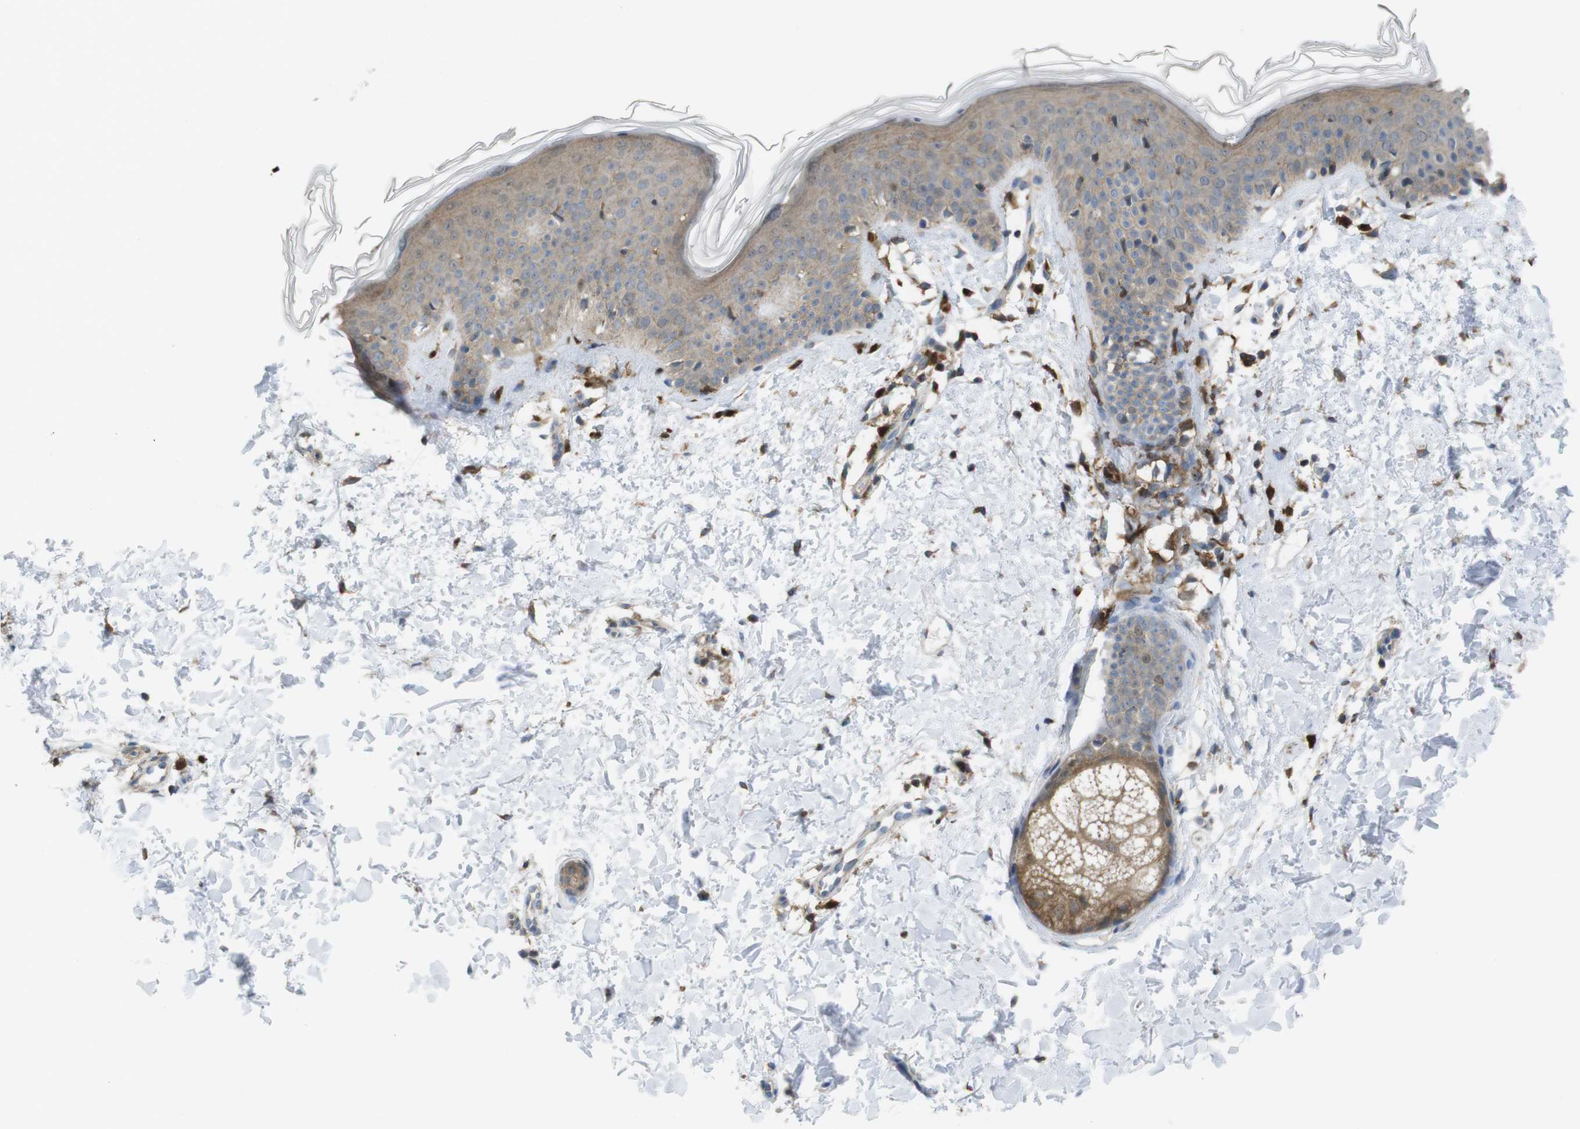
{"staining": {"intensity": "moderate", "quantity": ">75%", "location": "cytoplasmic/membranous"}, "tissue": "skin", "cell_type": "Fibroblasts", "image_type": "normal", "snomed": [{"axis": "morphology", "description": "Normal tissue, NOS"}, {"axis": "topography", "description": "Skin"}], "caption": "Skin stained with immunohistochemistry exhibits moderate cytoplasmic/membranous positivity in approximately >75% of fibroblasts.", "gene": "PRKCD", "patient": {"sex": "female", "age": 56}}